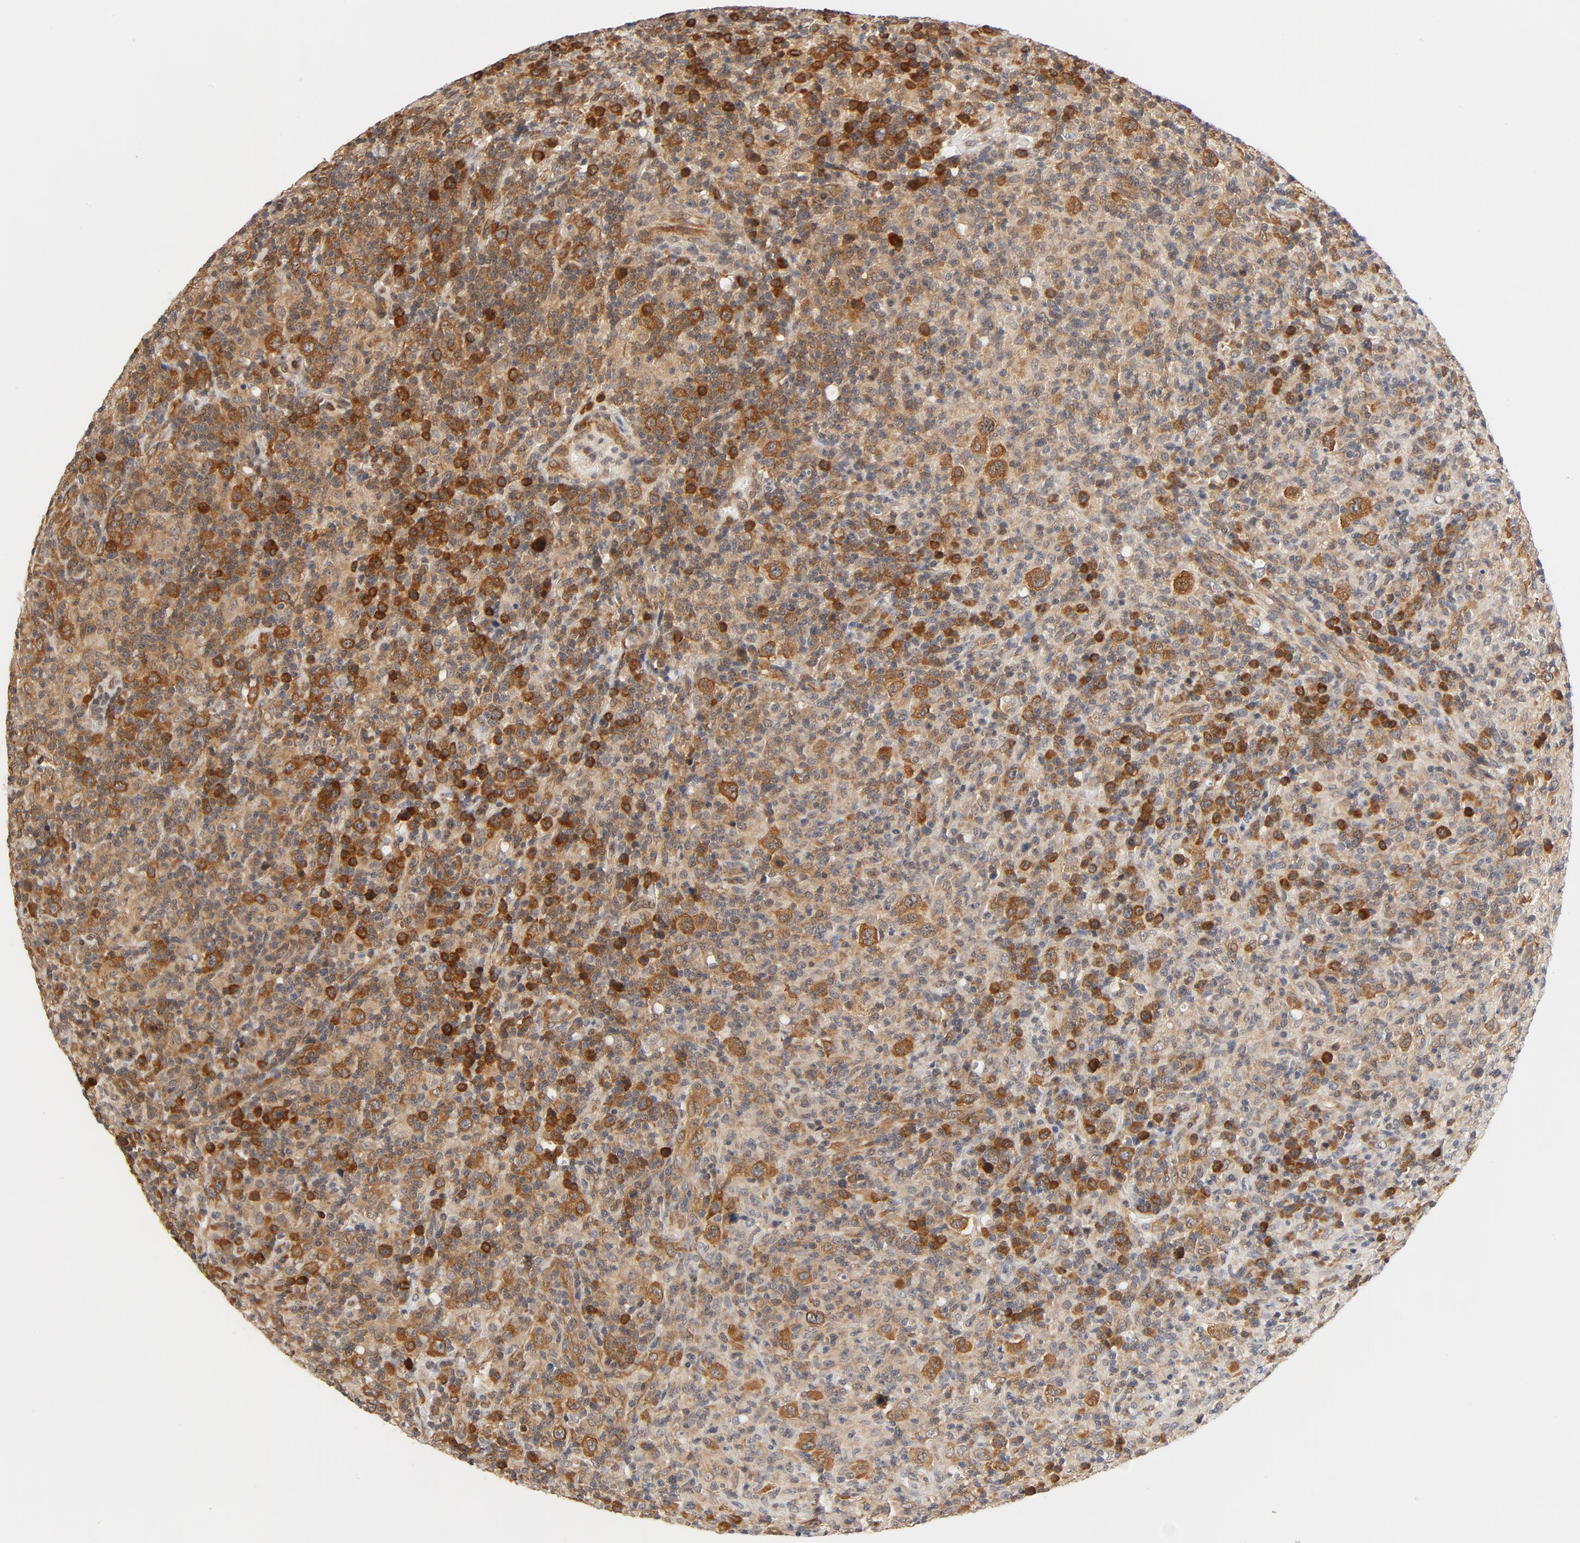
{"staining": {"intensity": "moderate", "quantity": ">75%", "location": "cytoplasmic/membranous"}, "tissue": "lymphoma", "cell_type": "Tumor cells", "image_type": "cancer", "snomed": [{"axis": "morphology", "description": "Hodgkin's disease, NOS"}, {"axis": "topography", "description": "Lymph node"}], "caption": "DAB (3,3'-diaminobenzidine) immunohistochemical staining of human Hodgkin's disease reveals moderate cytoplasmic/membranous protein expression in approximately >75% of tumor cells.", "gene": "EIF4E", "patient": {"sex": "male", "age": 65}}